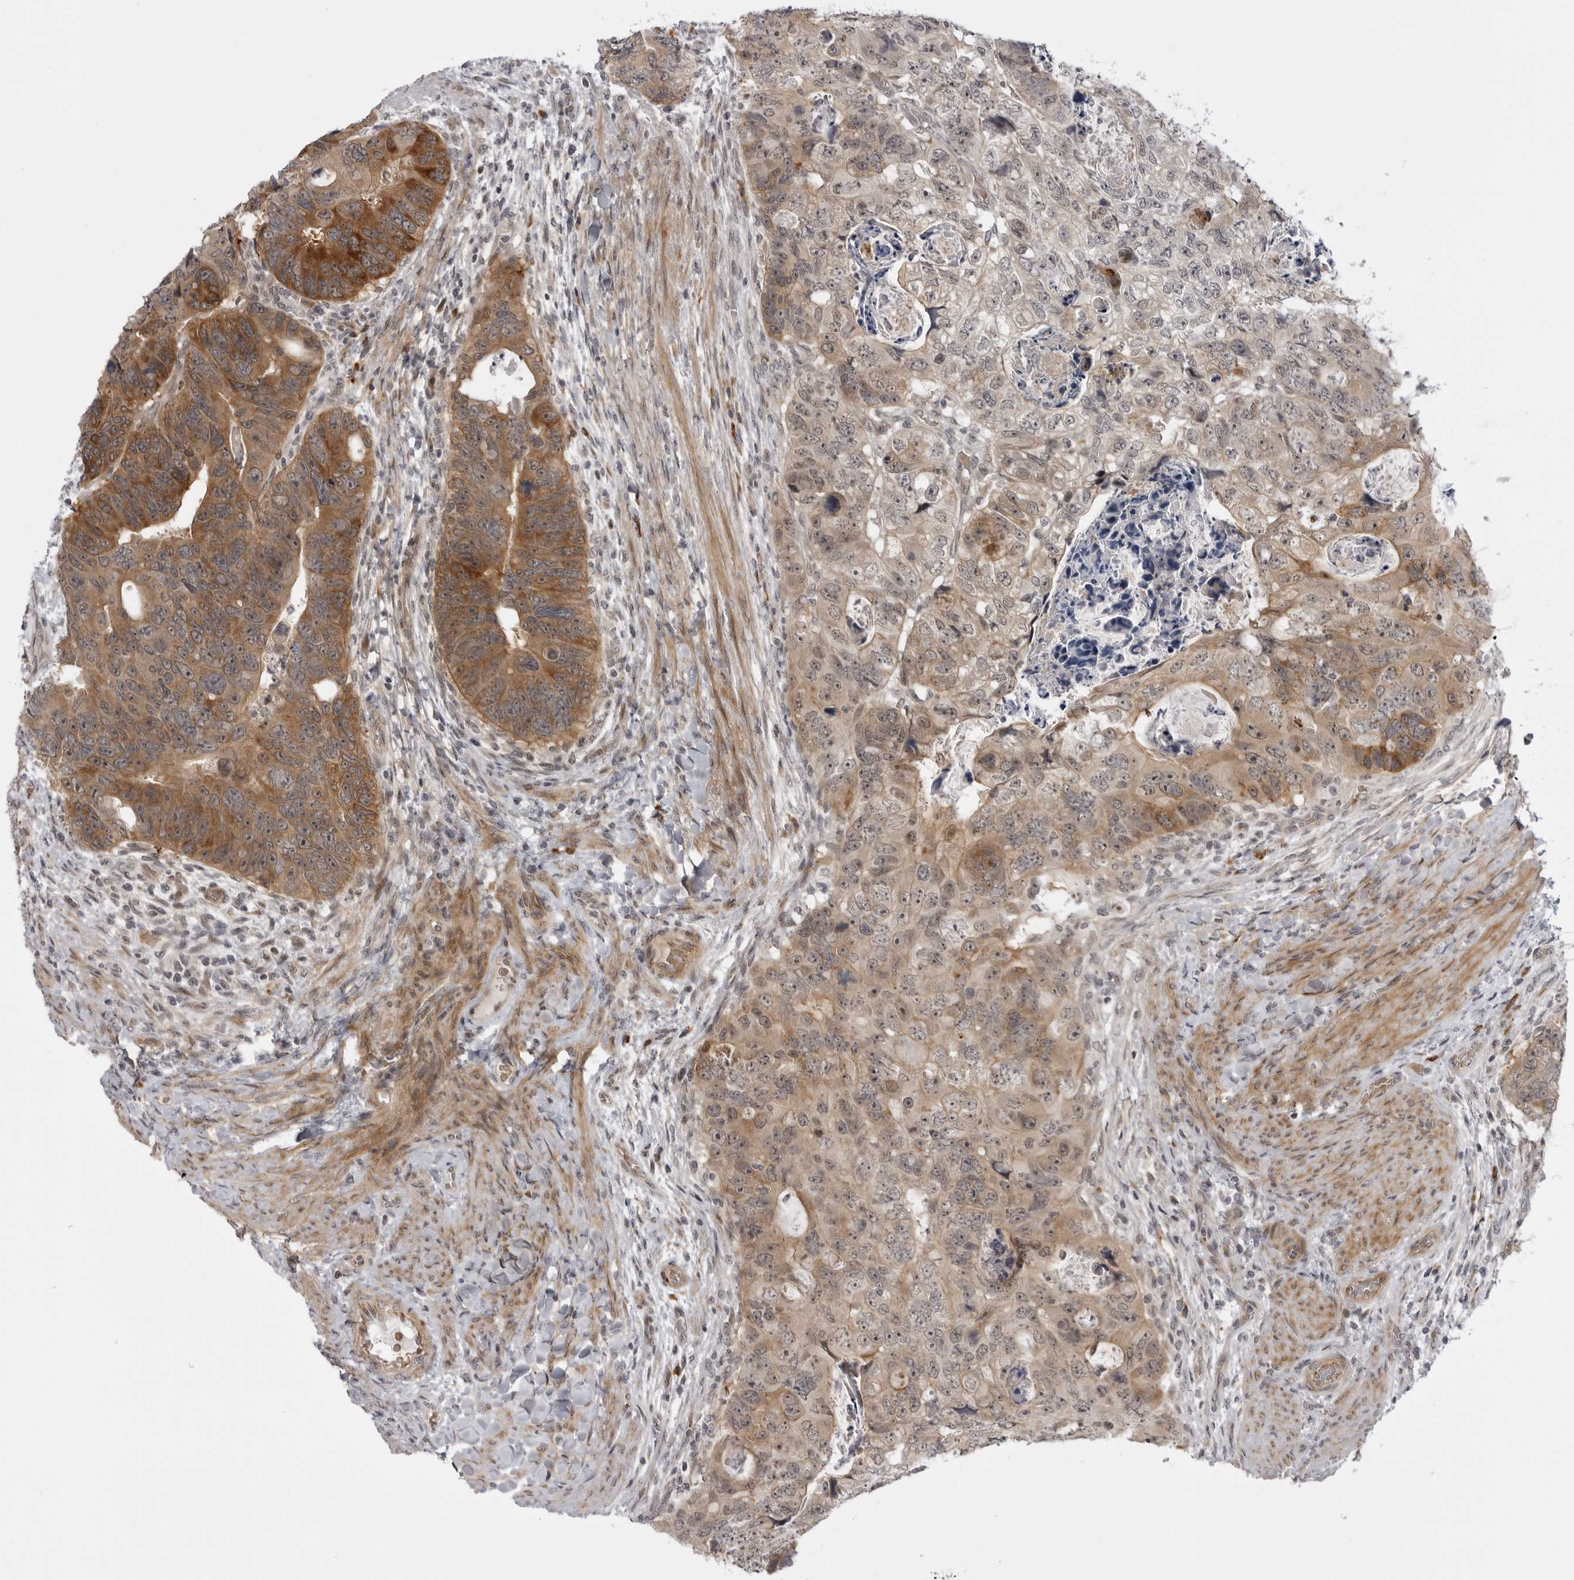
{"staining": {"intensity": "moderate", "quantity": ">75%", "location": "cytoplasmic/membranous,nuclear"}, "tissue": "colorectal cancer", "cell_type": "Tumor cells", "image_type": "cancer", "snomed": [{"axis": "morphology", "description": "Adenocarcinoma, NOS"}, {"axis": "topography", "description": "Rectum"}], "caption": "A brown stain shows moderate cytoplasmic/membranous and nuclear positivity of a protein in human colorectal cancer tumor cells.", "gene": "ALPK2", "patient": {"sex": "male", "age": 59}}